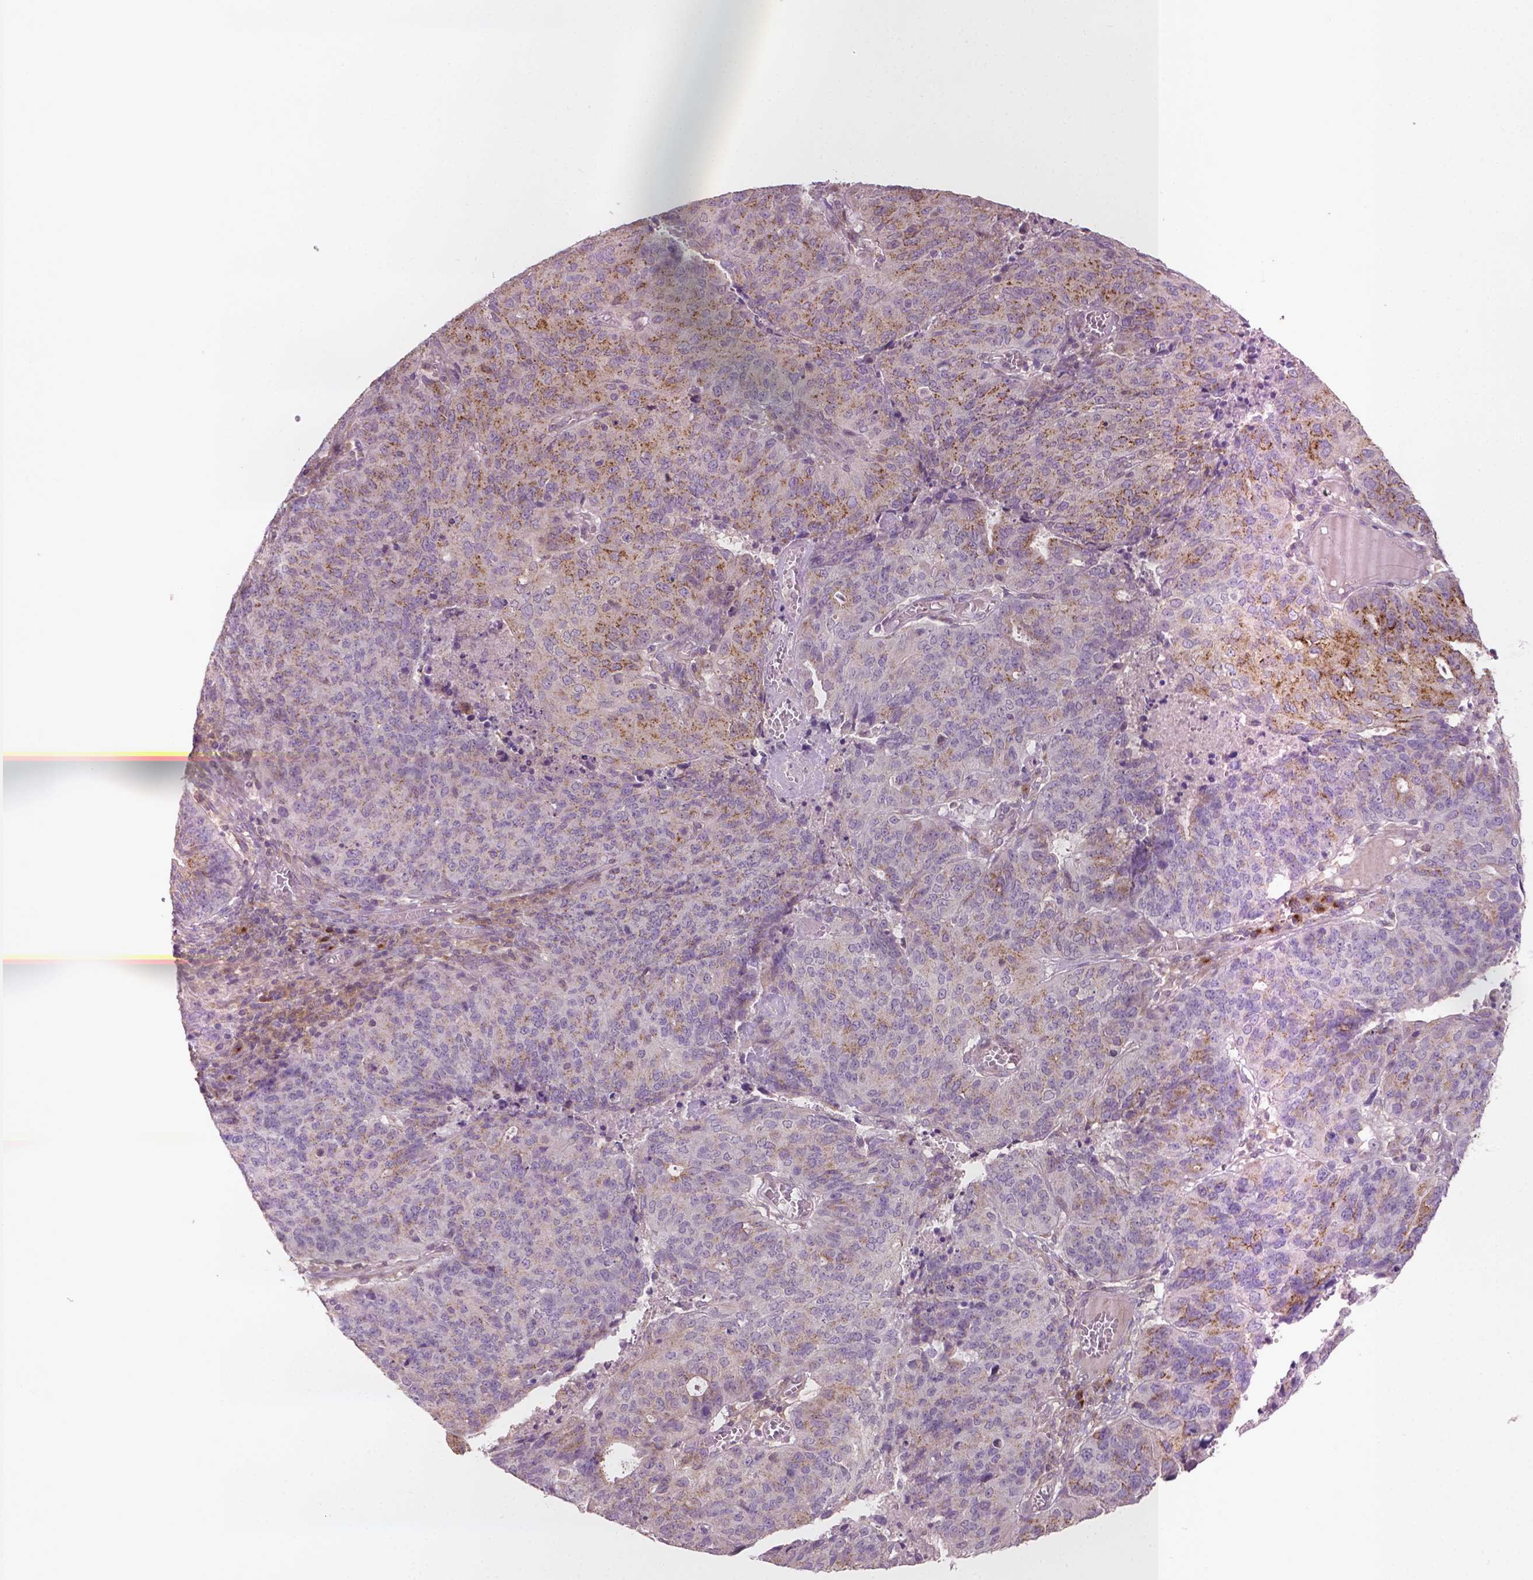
{"staining": {"intensity": "moderate", "quantity": "25%-75%", "location": "cytoplasmic/membranous"}, "tissue": "endometrial cancer", "cell_type": "Tumor cells", "image_type": "cancer", "snomed": [{"axis": "morphology", "description": "Adenocarcinoma, NOS"}, {"axis": "topography", "description": "Endometrium"}], "caption": "The immunohistochemical stain labels moderate cytoplasmic/membranous expression in tumor cells of endometrial cancer tissue.", "gene": "EBAG9", "patient": {"sex": "female", "age": 82}}